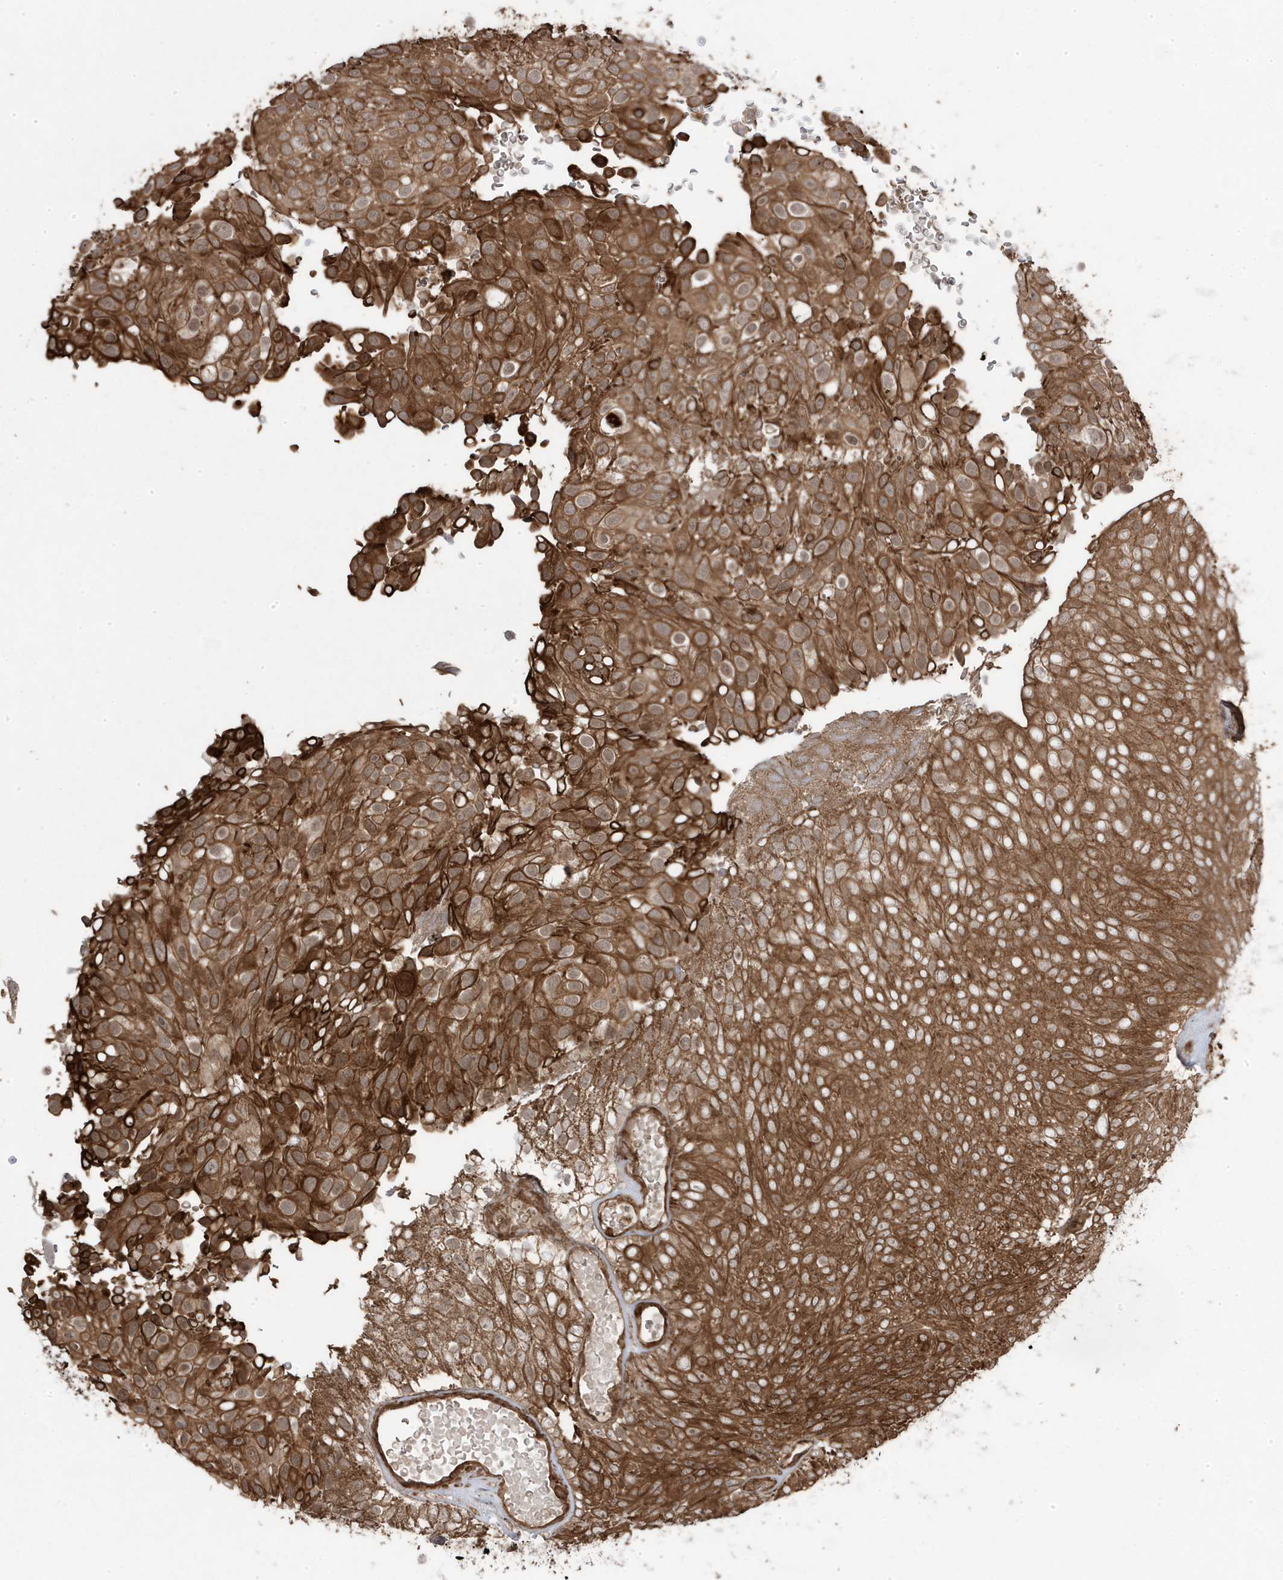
{"staining": {"intensity": "strong", "quantity": ">75%", "location": "cytoplasmic/membranous"}, "tissue": "urothelial cancer", "cell_type": "Tumor cells", "image_type": "cancer", "snomed": [{"axis": "morphology", "description": "Urothelial carcinoma, Low grade"}, {"axis": "topography", "description": "Urinary bladder"}], "caption": "Immunohistochemical staining of human urothelial cancer reveals high levels of strong cytoplasmic/membranous protein expression in approximately >75% of tumor cells.", "gene": "ASAP1", "patient": {"sex": "male", "age": 78}}